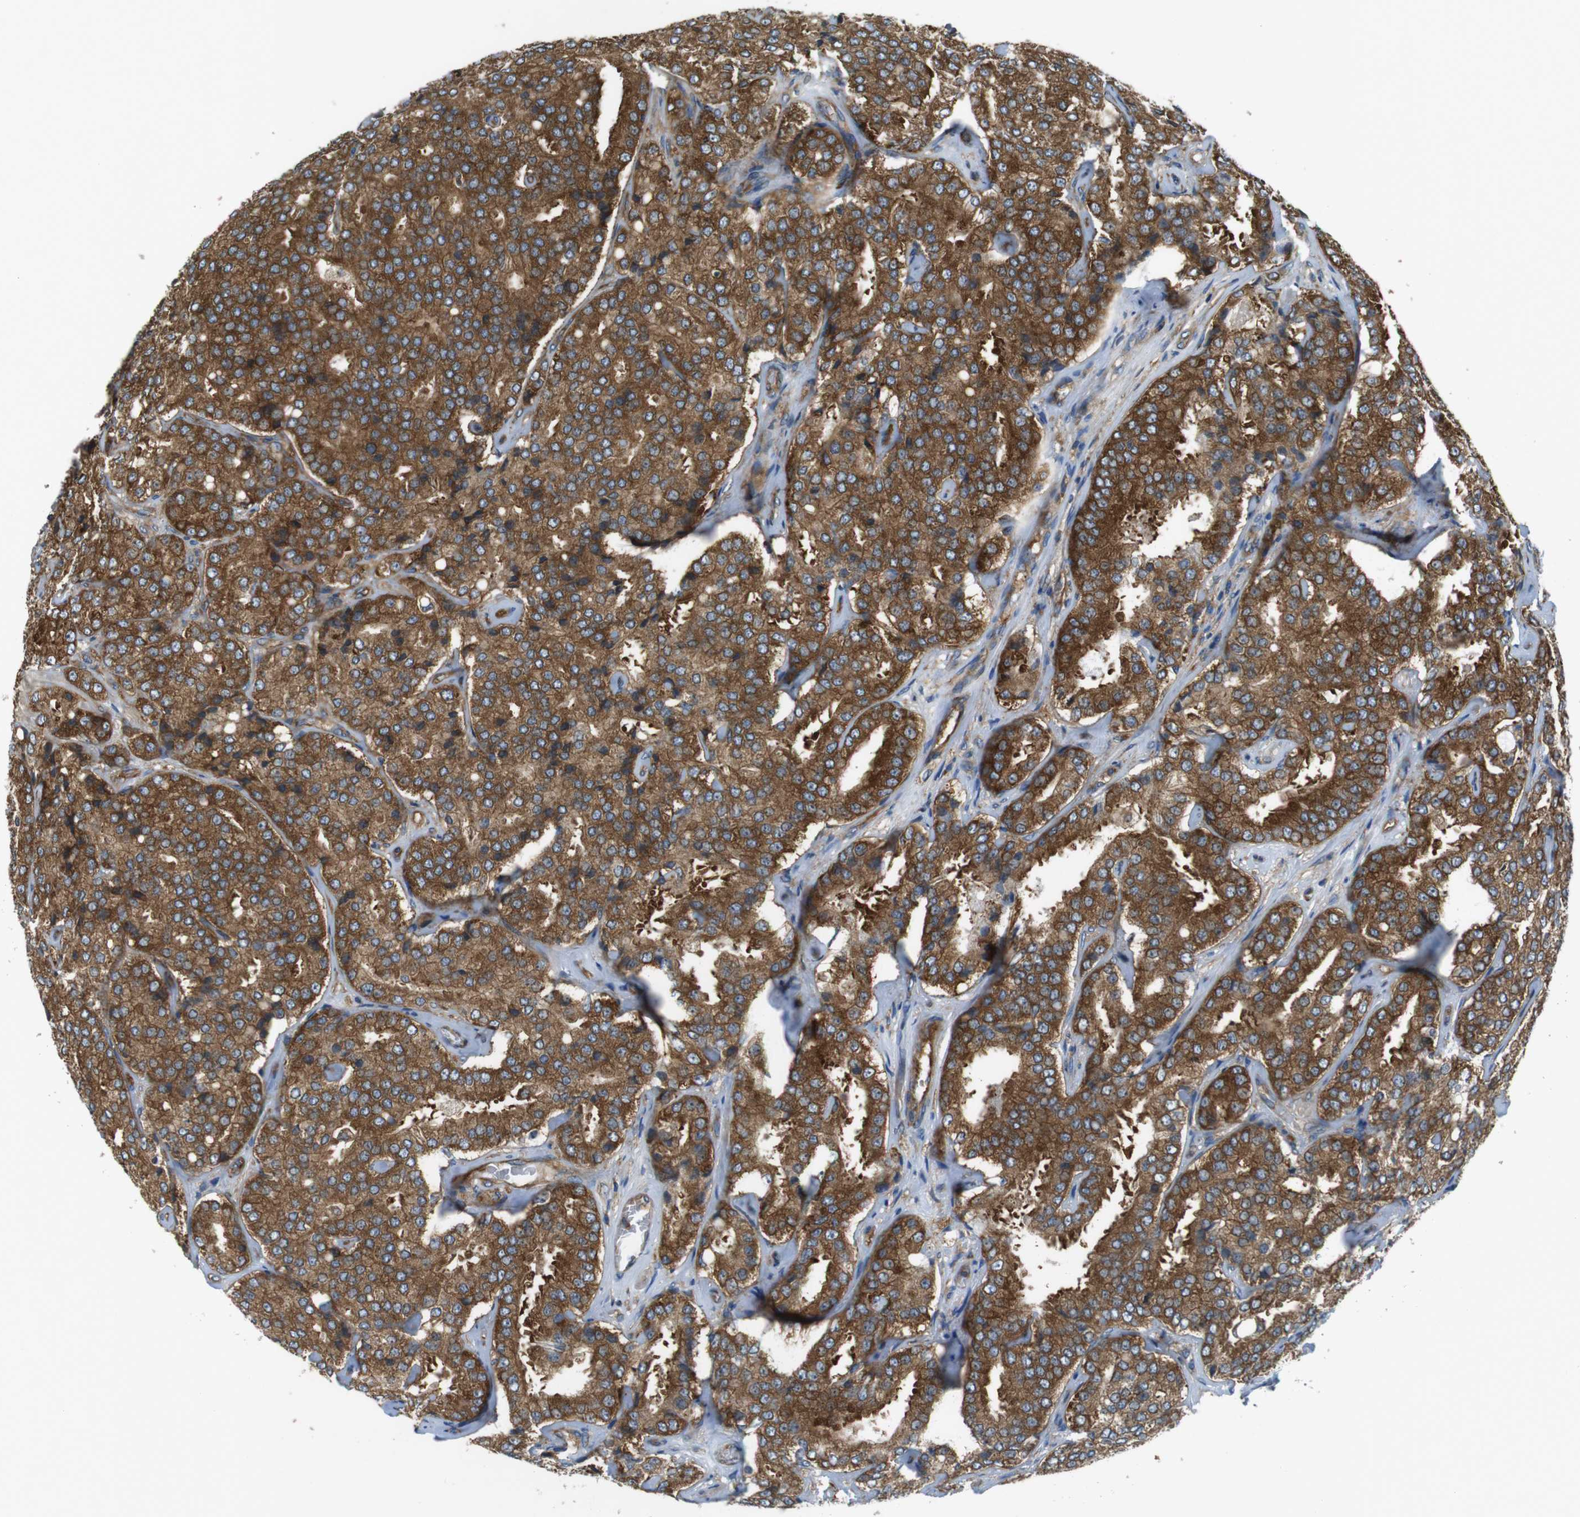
{"staining": {"intensity": "strong", "quantity": ">75%", "location": "cytoplasmic/membranous"}, "tissue": "prostate cancer", "cell_type": "Tumor cells", "image_type": "cancer", "snomed": [{"axis": "morphology", "description": "Adenocarcinoma, High grade"}, {"axis": "topography", "description": "Prostate"}], "caption": "Immunohistochemical staining of prostate adenocarcinoma (high-grade) reveals strong cytoplasmic/membranous protein expression in approximately >75% of tumor cells.", "gene": "TSC1", "patient": {"sex": "male", "age": 65}}